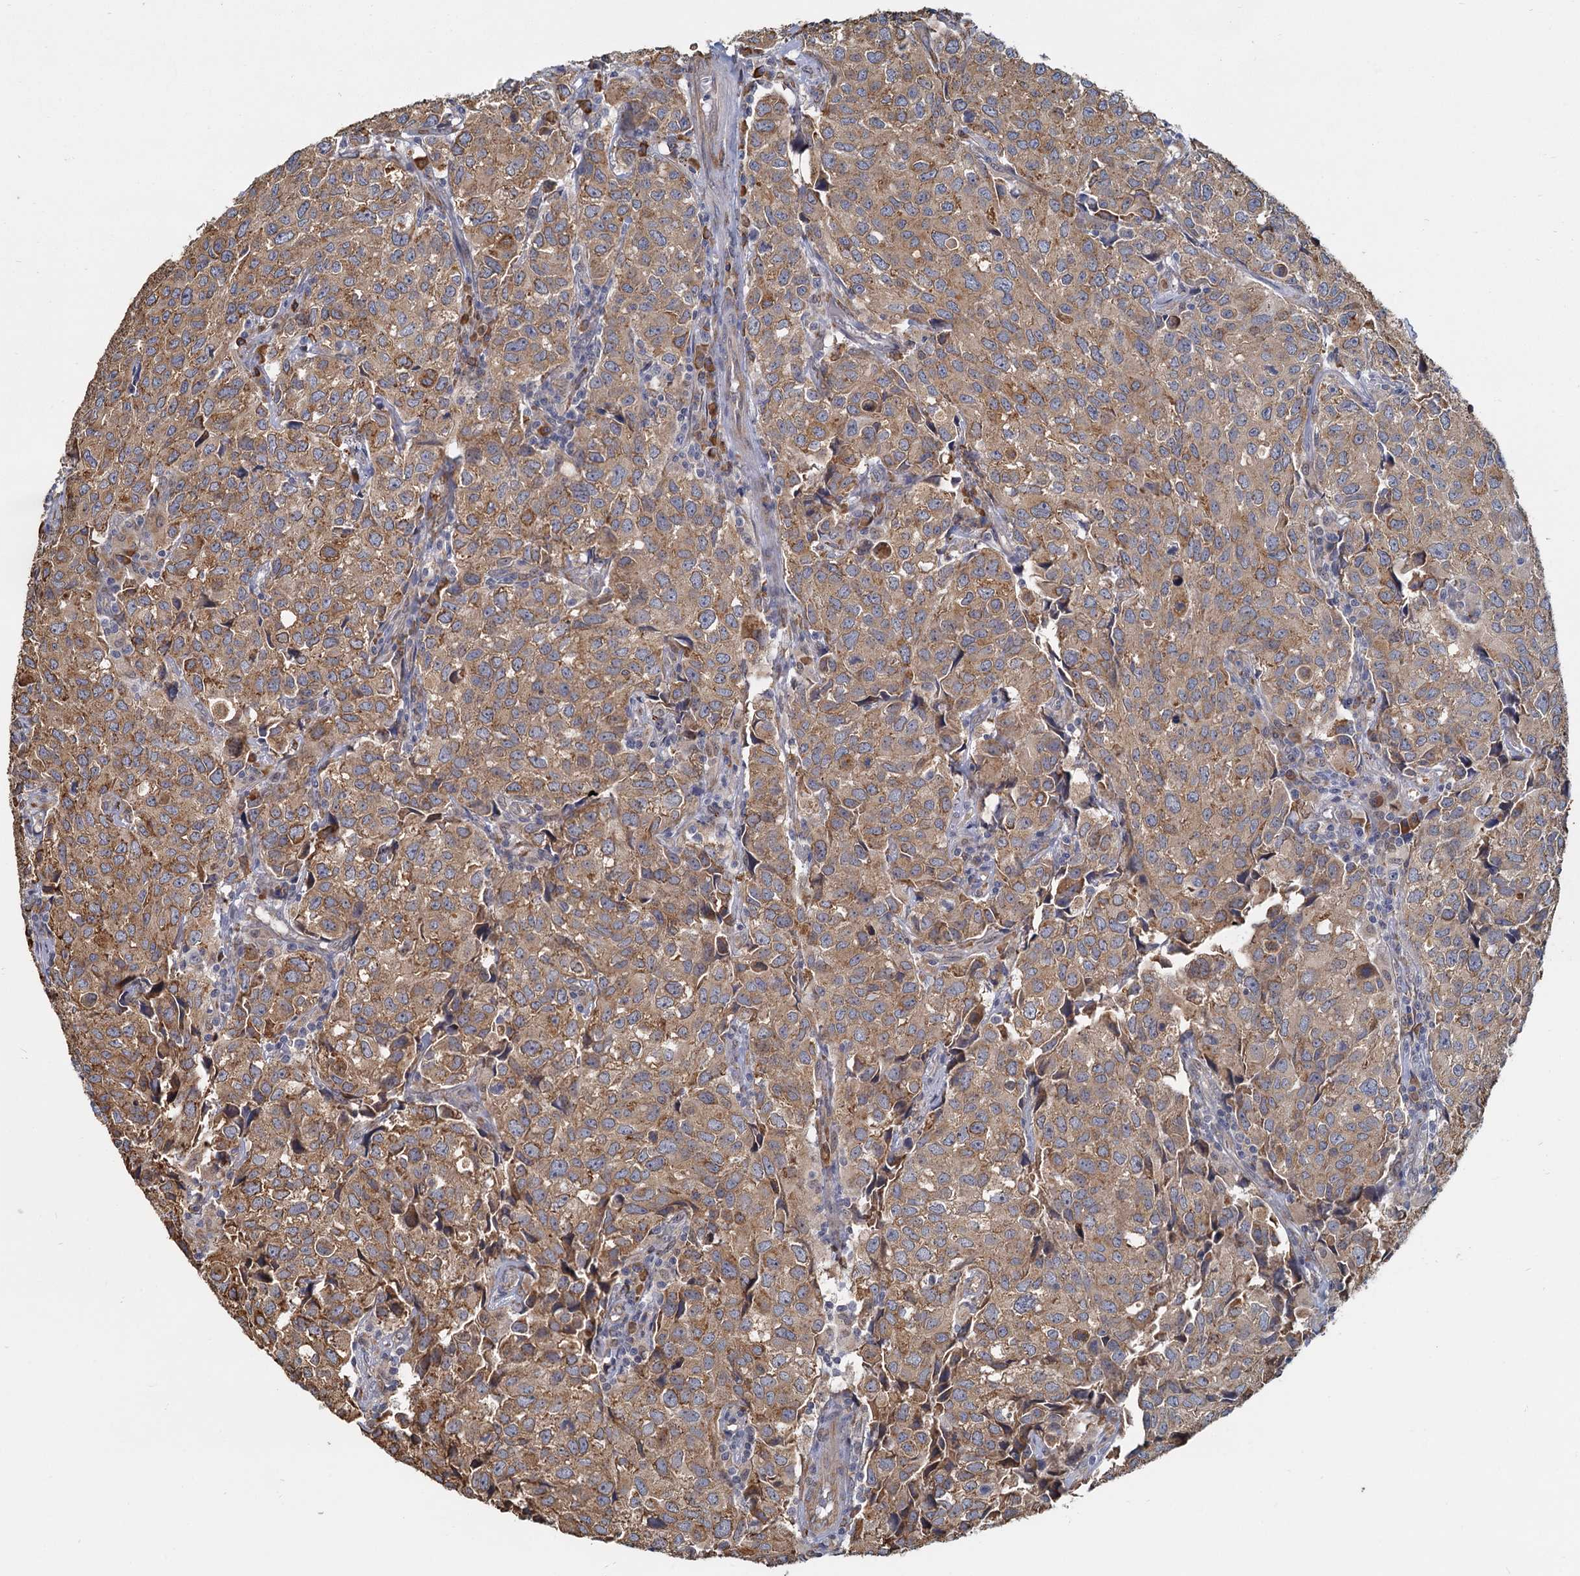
{"staining": {"intensity": "moderate", "quantity": ">75%", "location": "cytoplasmic/membranous"}, "tissue": "urothelial cancer", "cell_type": "Tumor cells", "image_type": "cancer", "snomed": [{"axis": "morphology", "description": "Urothelial carcinoma, High grade"}, {"axis": "topography", "description": "Urinary bladder"}], "caption": "Immunohistochemical staining of human urothelial cancer reveals moderate cytoplasmic/membranous protein expression in about >75% of tumor cells.", "gene": "LRRC51", "patient": {"sex": "female", "age": 75}}